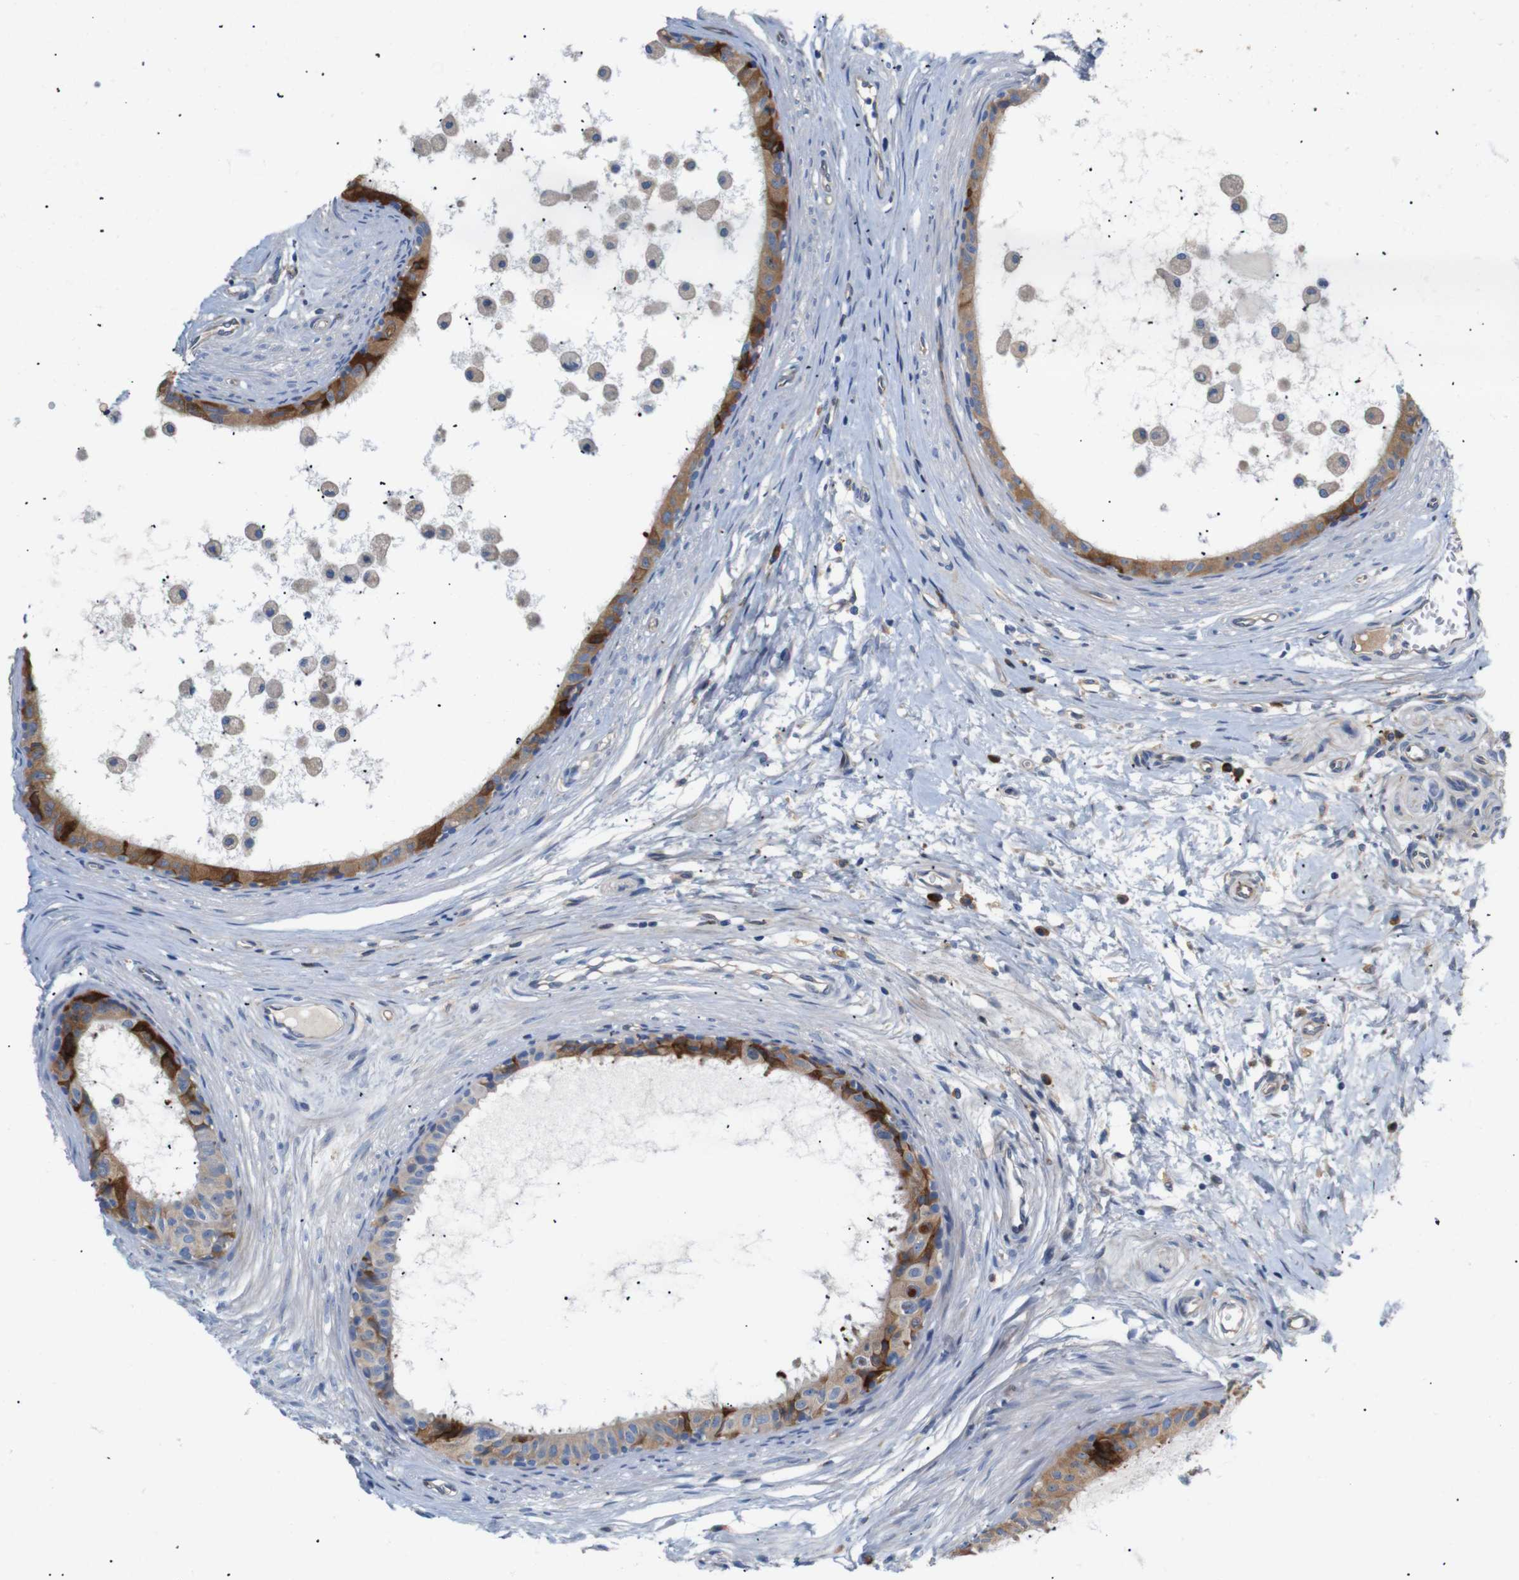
{"staining": {"intensity": "moderate", "quantity": ">75%", "location": "cytoplasmic/membranous"}, "tissue": "epididymis", "cell_type": "Glandular cells", "image_type": "normal", "snomed": [{"axis": "morphology", "description": "Normal tissue, NOS"}, {"axis": "morphology", "description": "Inflammation, NOS"}, {"axis": "topography", "description": "Epididymis"}], "caption": "Immunohistochemistry (IHC) staining of benign epididymis, which exhibits medium levels of moderate cytoplasmic/membranous staining in approximately >75% of glandular cells indicating moderate cytoplasmic/membranous protein staining. The staining was performed using DAB (brown) for protein detection and nuclei were counterstained in hematoxylin (blue).", "gene": "UBE2G2", "patient": {"sex": "male", "age": 85}}